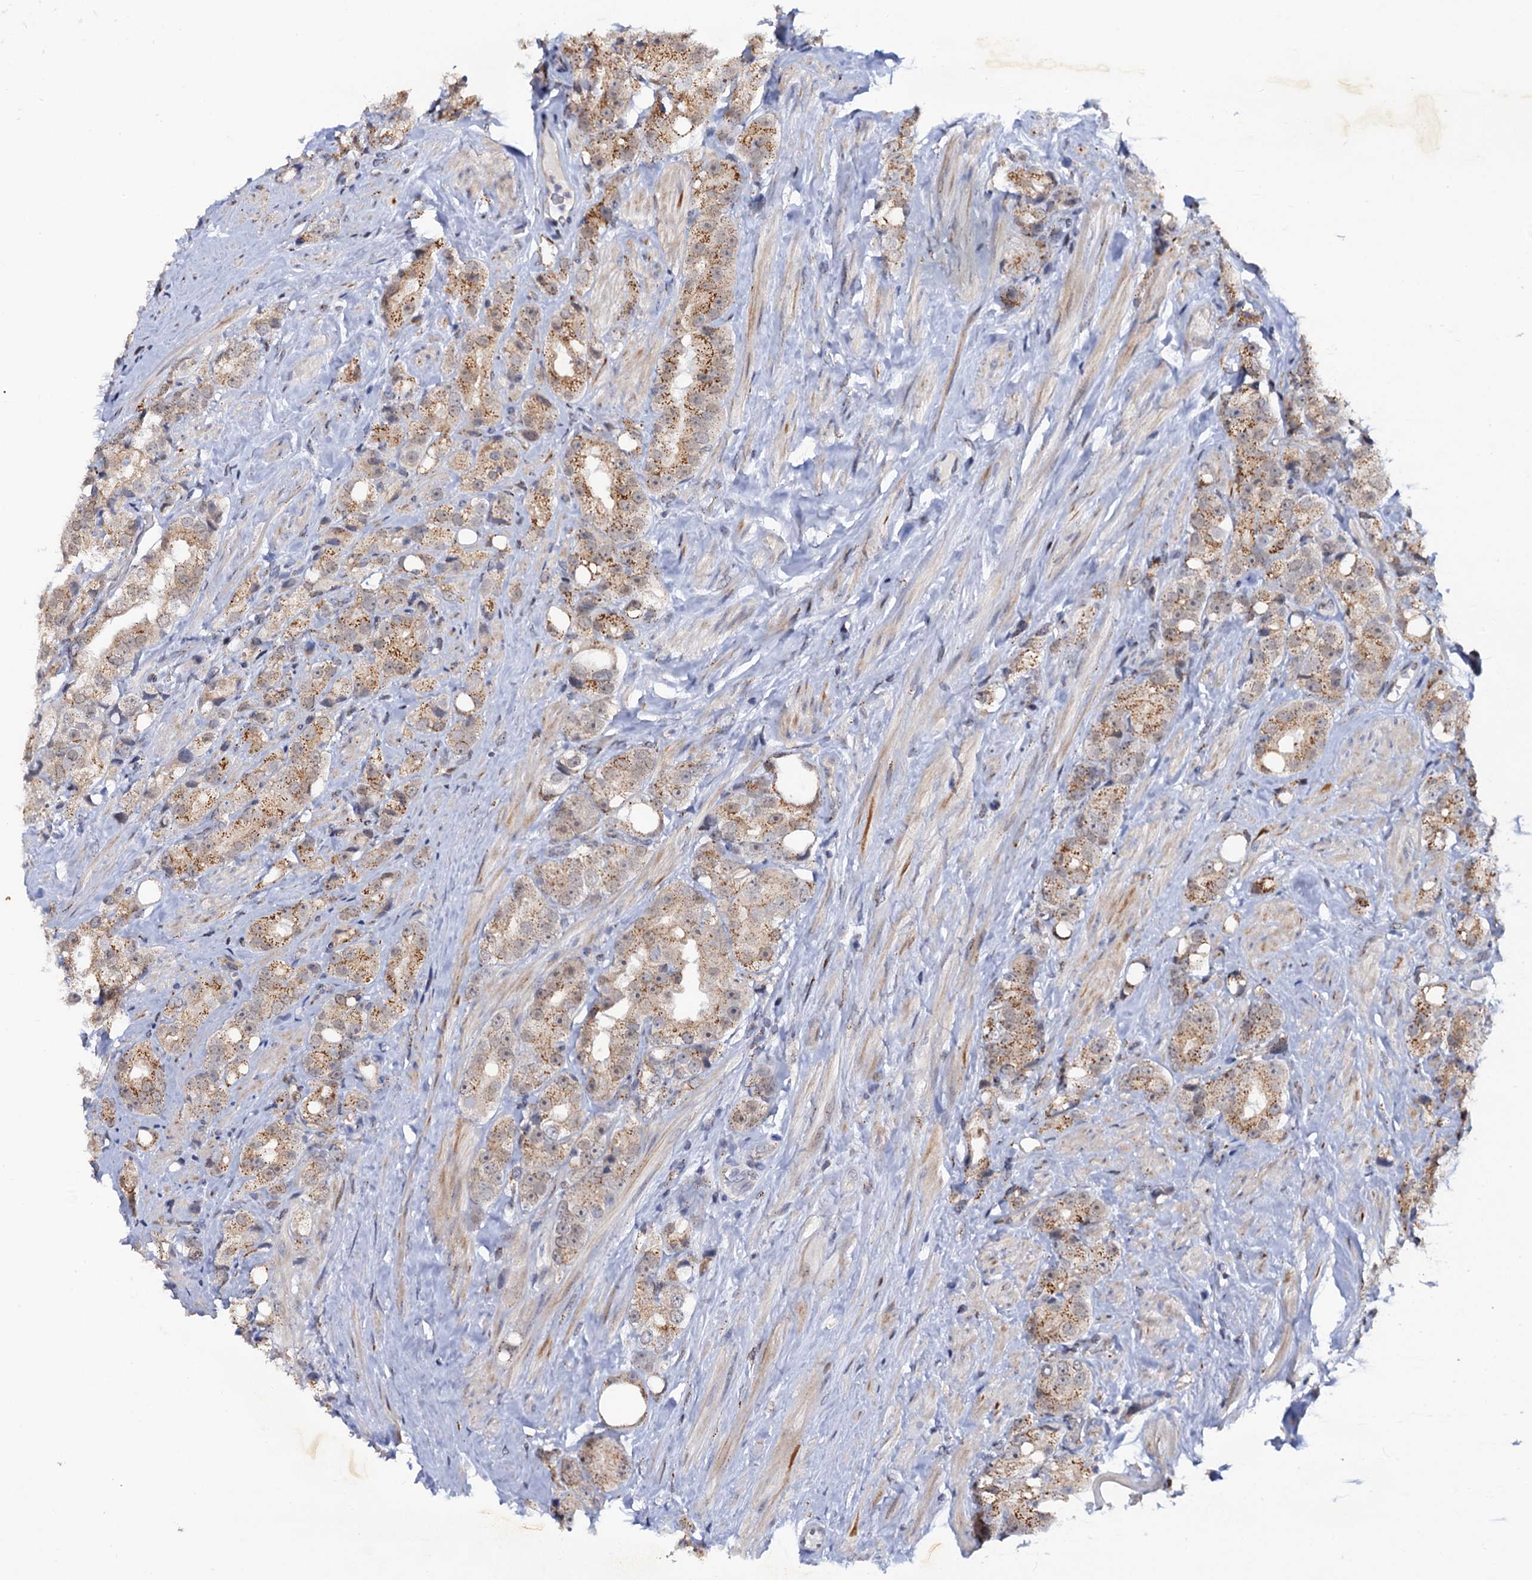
{"staining": {"intensity": "moderate", "quantity": ">75%", "location": "cytoplasmic/membranous"}, "tissue": "prostate cancer", "cell_type": "Tumor cells", "image_type": "cancer", "snomed": [{"axis": "morphology", "description": "Adenocarcinoma, NOS"}, {"axis": "topography", "description": "Prostate"}], "caption": "The photomicrograph exhibits a brown stain indicating the presence of a protein in the cytoplasmic/membranous of tumor cells in adenocarcinoma (prostate).", "gene": "THAP2", "patient": {"sex": "male", "age": 79}}